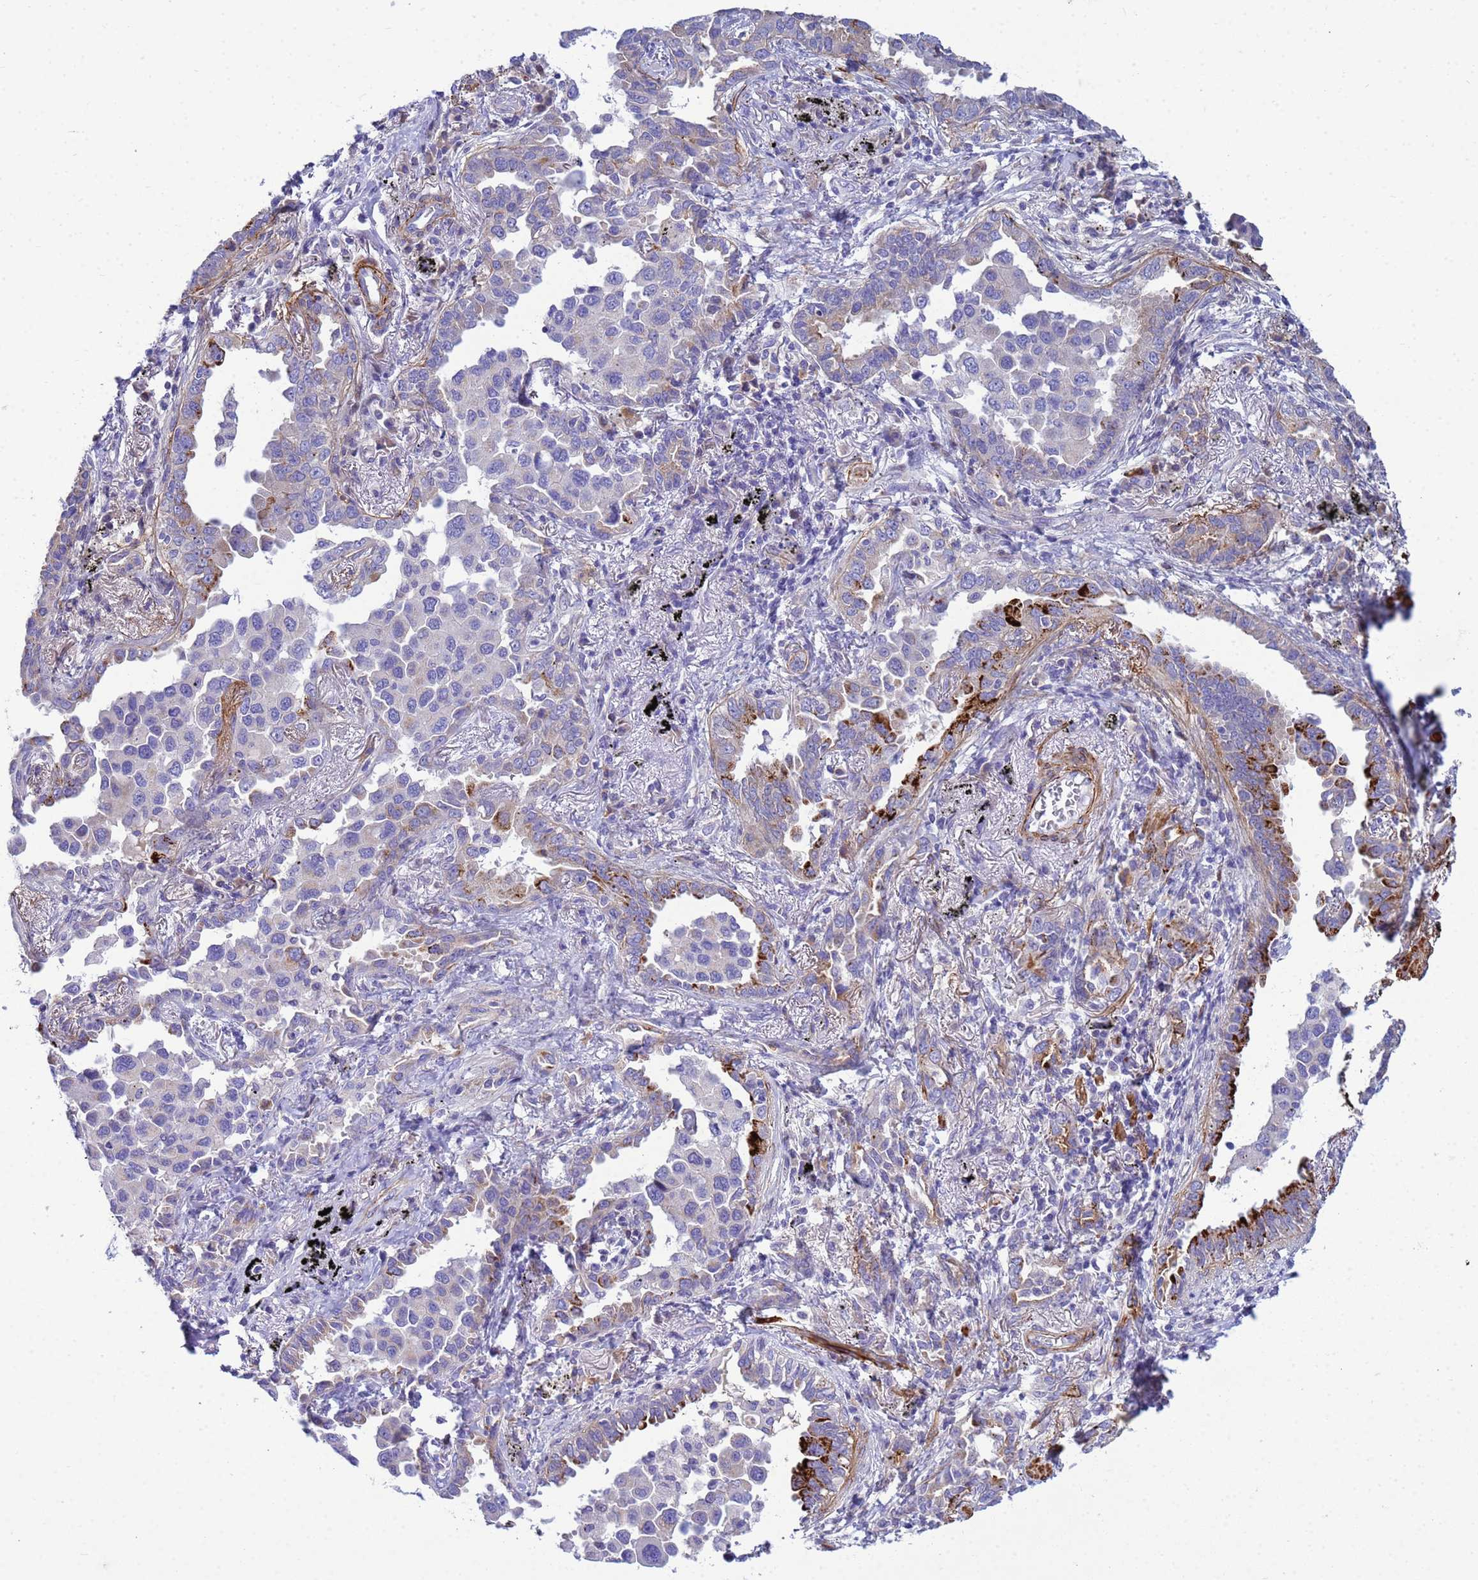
{"staining": {"intensity": "strong", "quantity": "<25%", "location": "cytoplasmic/membranous"}, "tissue": "lung cancer", "cell_type": "Tumor cells", "image_type": "cancer", "snomed": [{"axis": "morphology", "description": "Adenocarcinoma, NOS"}, {"axis": "topography", "description": "Lung"}], "caption": "Tumor cells display medium levels of strong cytoplasmic/membranous staining in about <25% of cells in lung cancer. The staining is performed using DAB (3,3'-diaminobenzidine) brown chromogen to label protein expression. The nuclei are counter-stained blue using hematoxylin.", "gene": "P2RX7", "patient": {"sex": "male", "age": 67}}